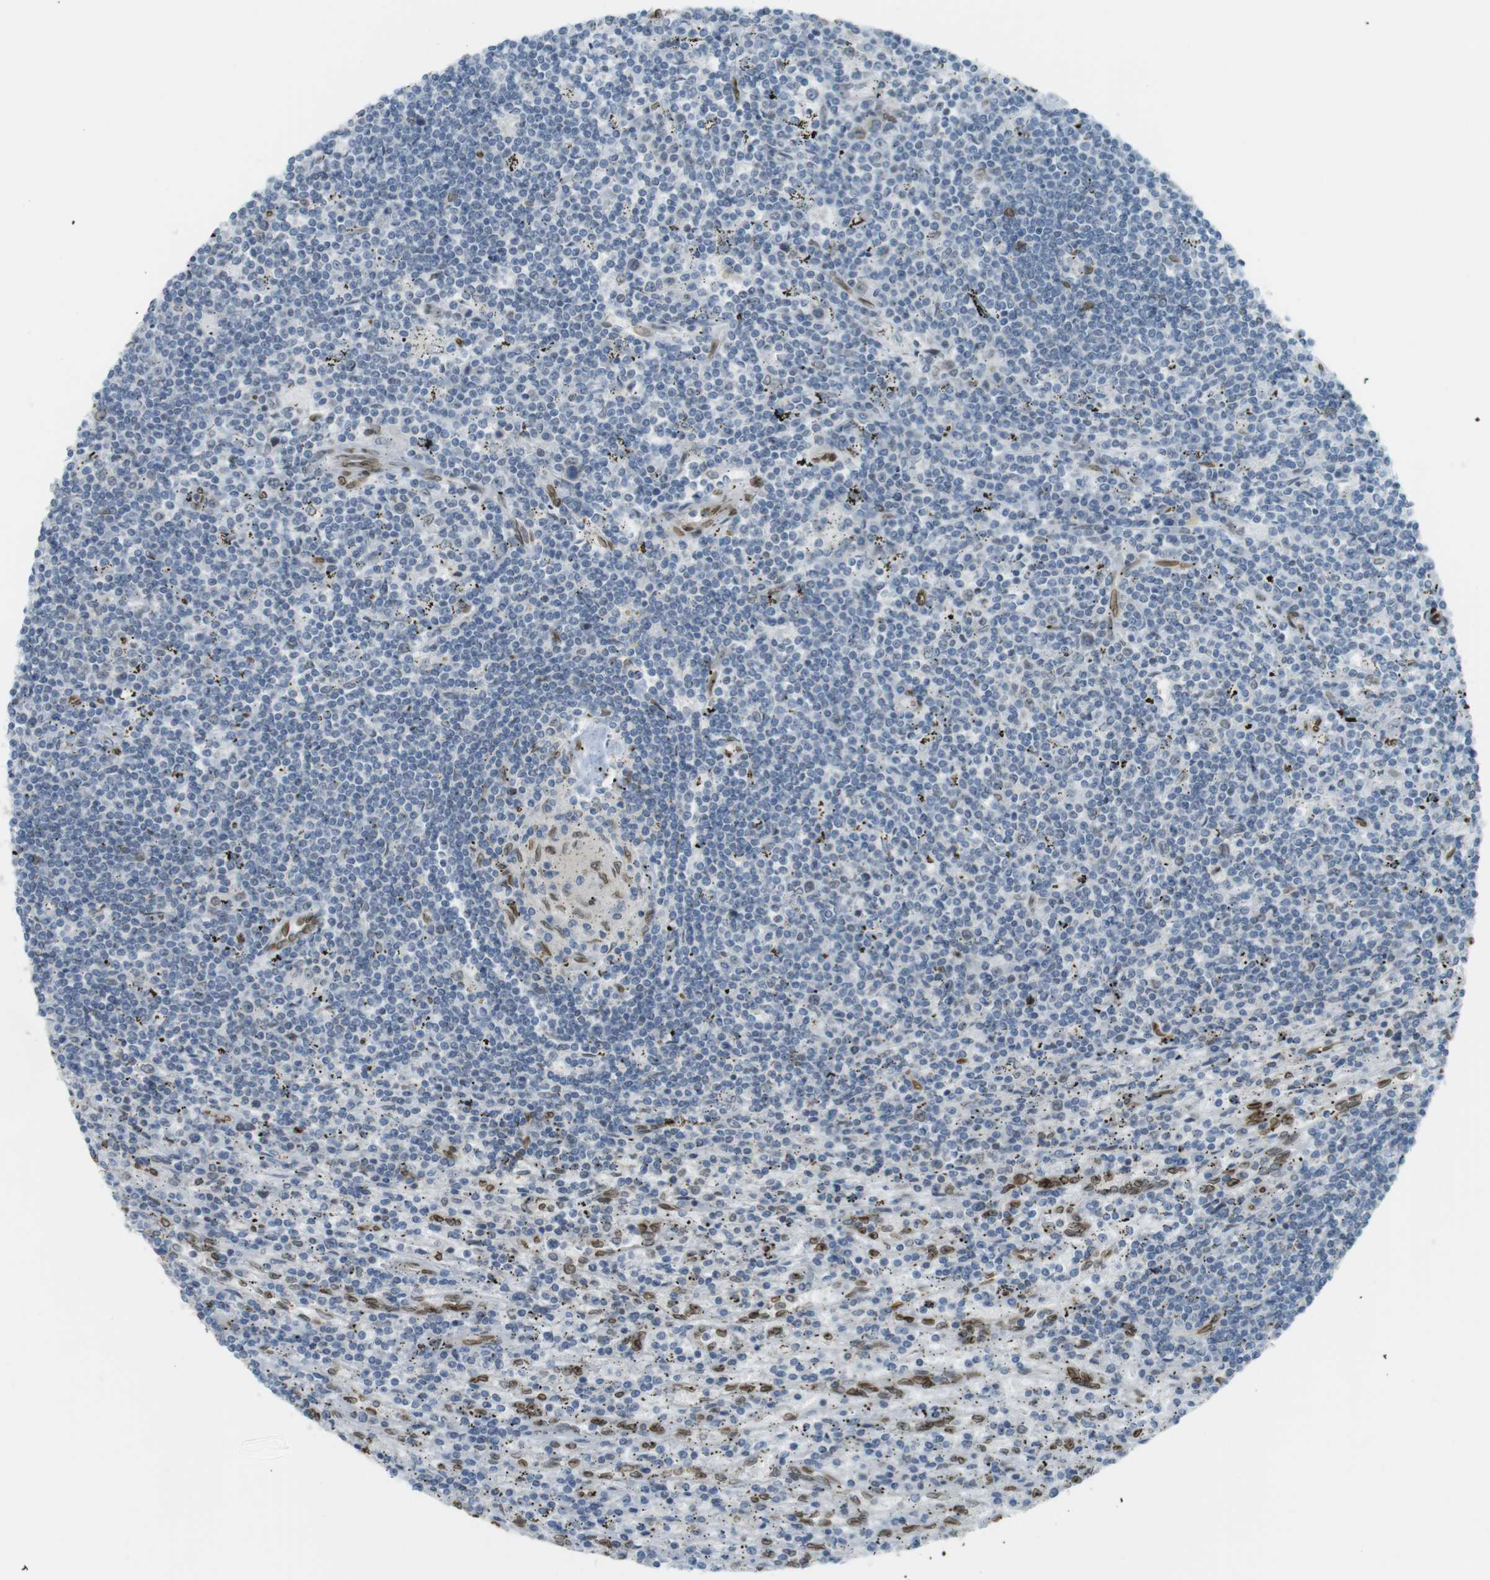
{"staining": {"intensity": "negative", "quantity": "none", "location": "none"}, "tissue": "lymphoma", "cell_type": "Tumor cells", "image_type": "cancer", "snomed": [{"axis": "morphology", "description": "Malignant lymphoma, non-Hodgkin's type, Low grade"}, {"axis": "topography", "description": "Spleen"}], "caption": "High power microscopy photomicrograph of an IHC image of lymphoma, revealing no significant positivity in tumor cells.", "gene": "ARL6IP6", "patient": {"sex": "male", "age": 76}}